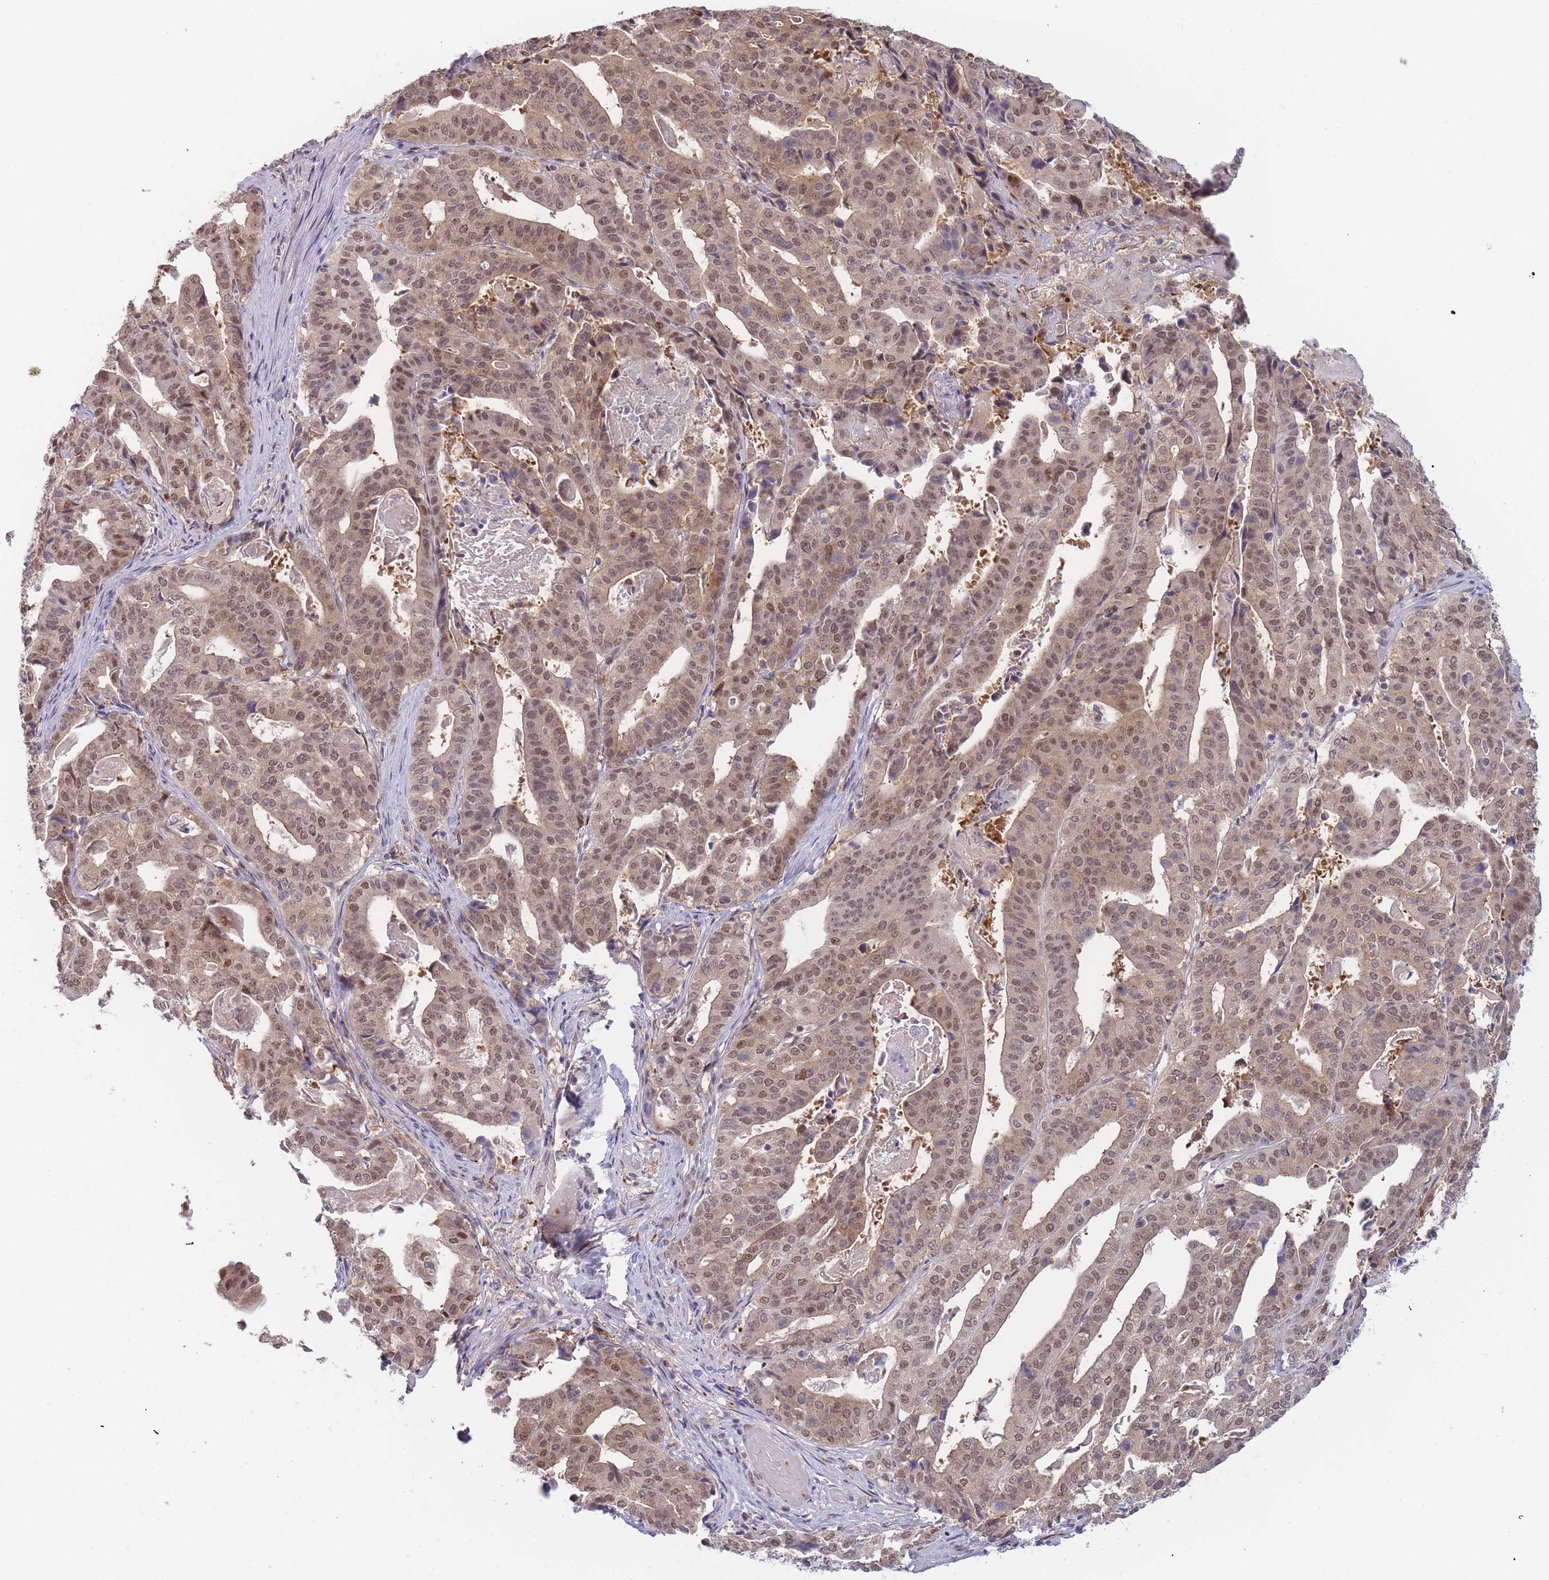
{"staining": {"intensity": "moderate", "quantity": ">75%", "location": "nuclear"}, "tissue": "stomach cancer", "cell_type": "Tumor cells", "image_type": "cancer", "snomed": [{"axis": "morphology", "description": "Adenocarcinoma, NOS"}, {"axis": "topography", "description": "Stomach"}], "caption": "Immunohistochemistry (IHC) micrograph of adenocarcinoma (stomach) stained for a protein (brown), which reveals medium levels of moderate nuclear positivity in approximately >75% of tumor cells.", "gene": "DEAF1", "patient": {"sex": "male", "age": 48}}